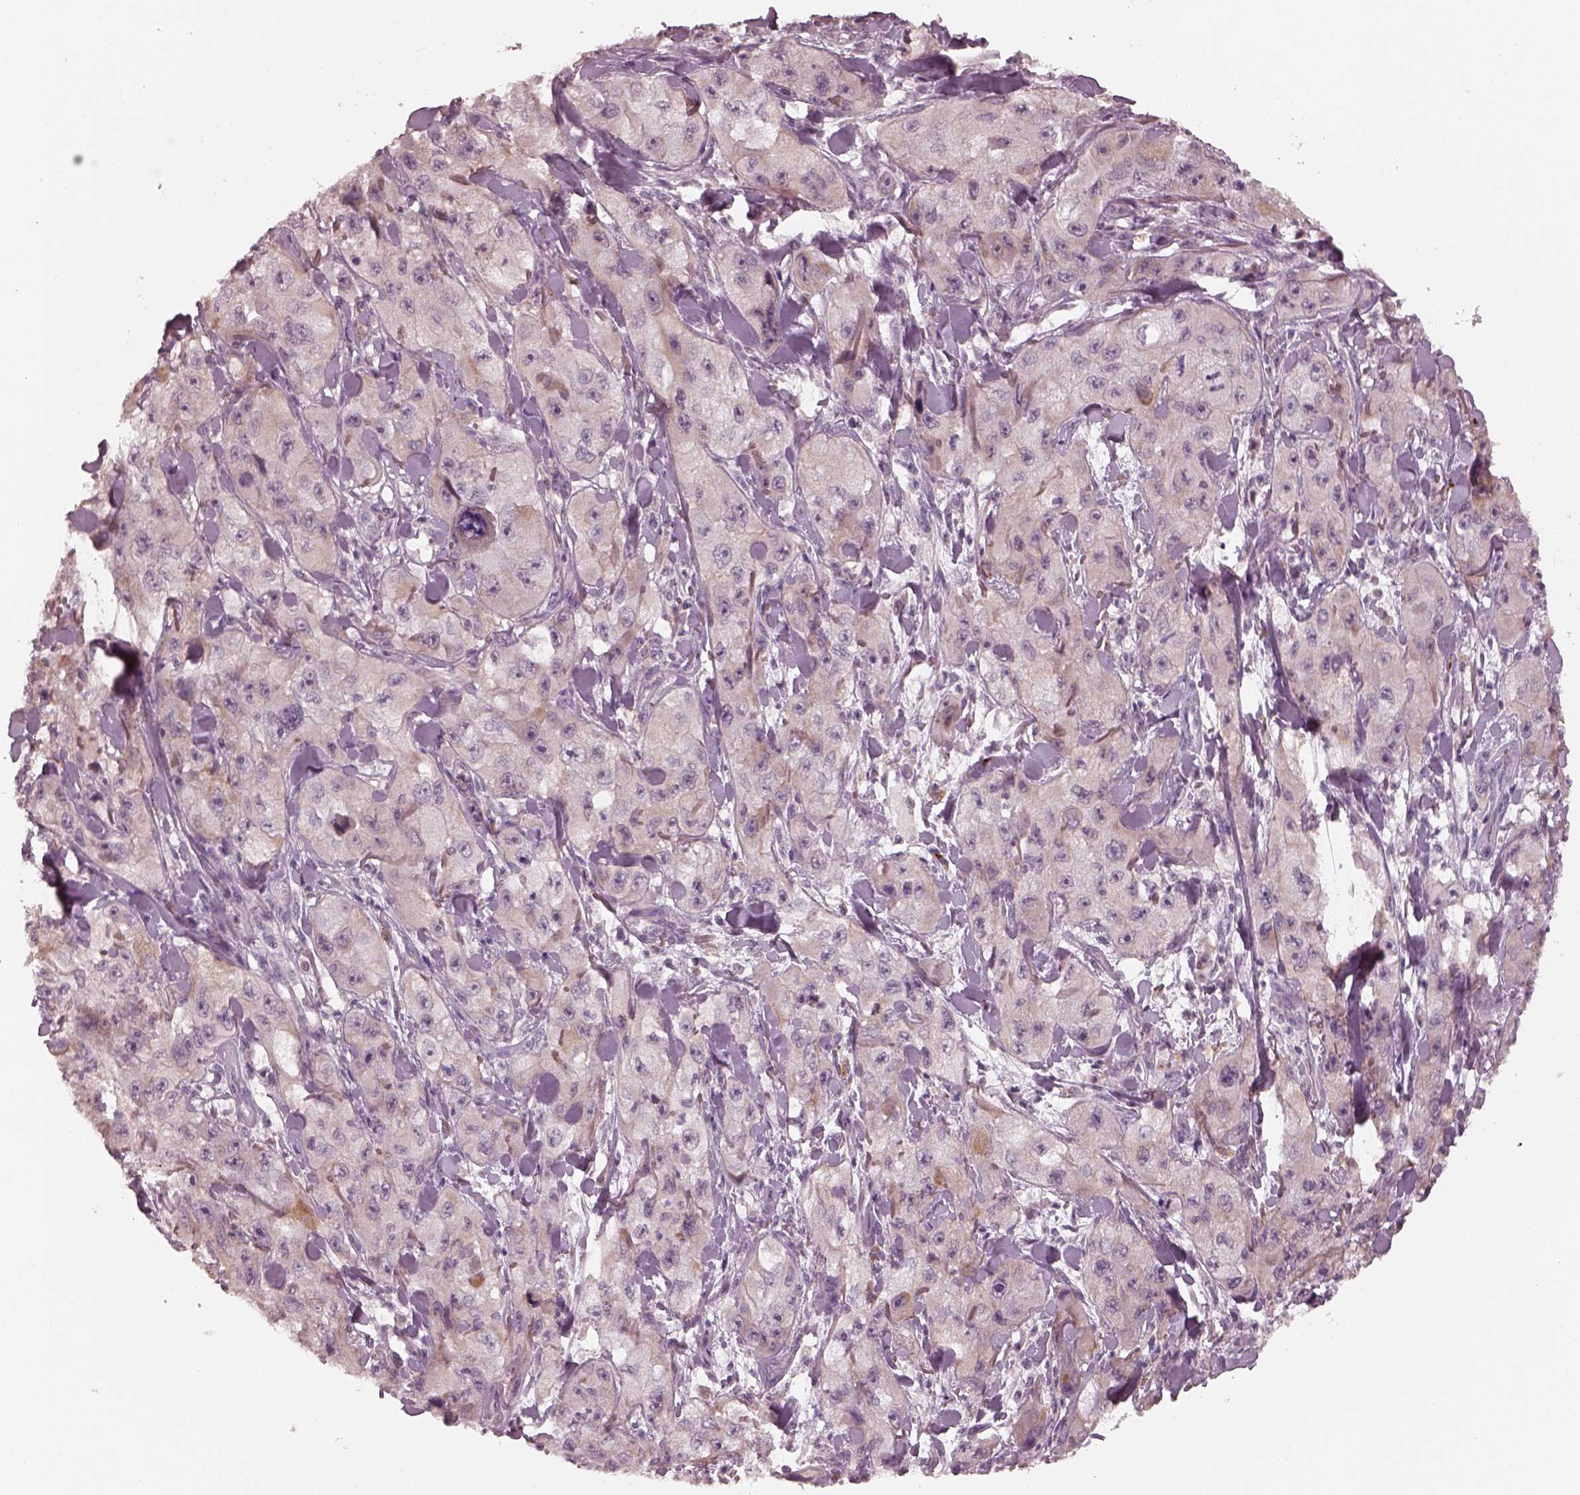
{"staining": {"intensity": "negative", "quantity": "none", "location": "none"}, "tissue": "skin cancer", "cell_type": "Tumor cells", "image_type": "cancer", "snomed": [{"axis": "morphology", "description": "Squamous cell carcinoma, NOS"}, {"axis": "topography", "description": "Skin"}, {"axis": "topography", "description": "Subcutis"}], "caption": "Immunohistochemical staining of human skin squamous cell carcinoma exhibits no significant staining in tumor cells.", "gene": "SLC25A46", "patient": {"sex": "male", "age": 73}}